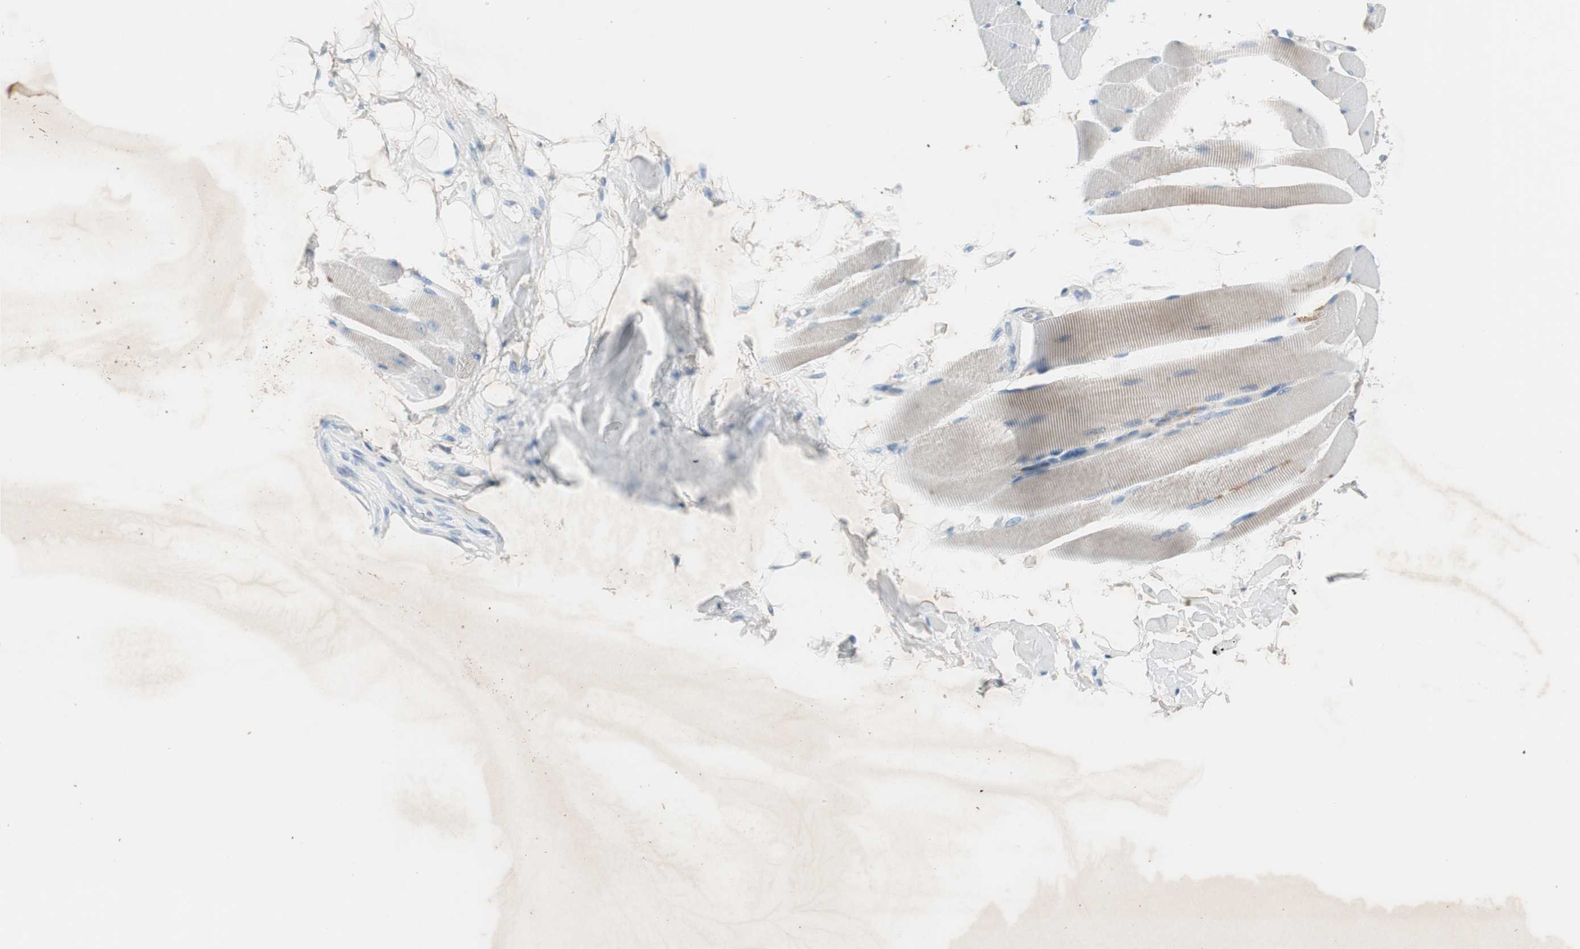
{"staining": {"intensity": "weak", "quantity": "25%-75%", "location": "cytoplasmic/membranous"}, "tissue": "skeletal muscle", "cell_type": "Myocytes", "image_type": "normal", "snomed": [{"axis": "morphology", "description": "Normal tissue, NOS"}, {"axis": "topography", "description": "Skeletal muscle"}, {"axis": "topography", "description": "Peripheral nerve tissue"}], "caption": "Protein expression by immunohistochemistry reveals weak cytoplasmic/membranous staining in approximately 25%-75% of myocytes in benign skeletal muscle. (DAB = brown stain, brightfield microscopy at high magnification).", "gene": "KHK", "patient": {"sex": "female", "age": 84}}